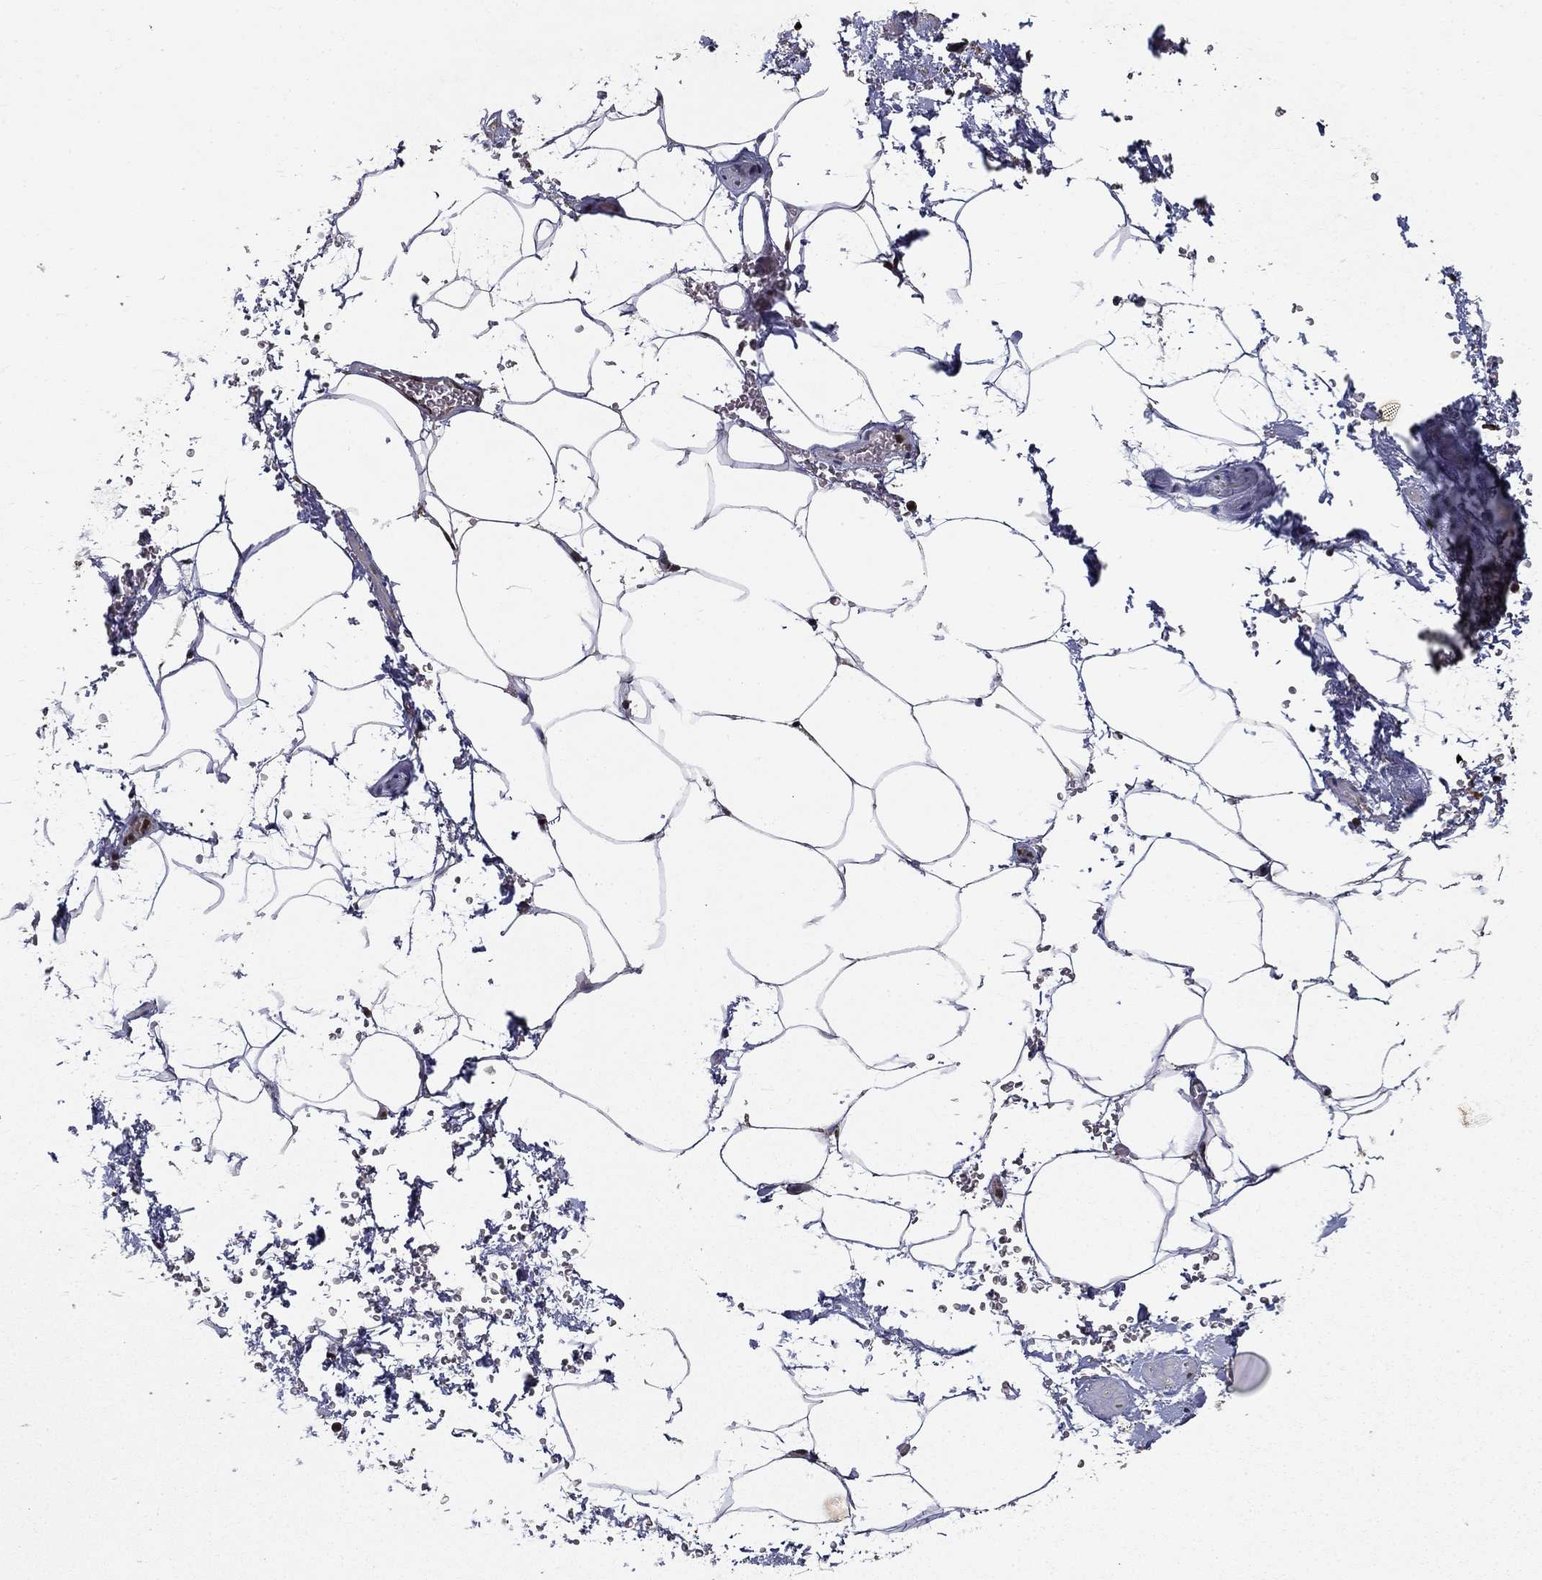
{"staining": {"intensity": "negative", "quantity": "none", "location": "none"}, "tissue": "adipose tissue", "cell_type": "Adipocytes", "image_type": "normal", "snomed": [{"axis": "morphology", "description": "Normal tissue, NOS"}, {"axis": "topography", "description": "Soft tissue"}, {"axis": "topography", "description": "Adipose tissue"}, {"axis": "topography", "description": "Vascular tissue"}, {"axis": "topography", "description": "Peripheral nerve tissue"}], "caption": "Micrograph shows no significant protein positivity in adipocytes of unremarkable adipose tissue.", "gene": "CDCA7L", "patient": {"sex": "male", "age": 68}}